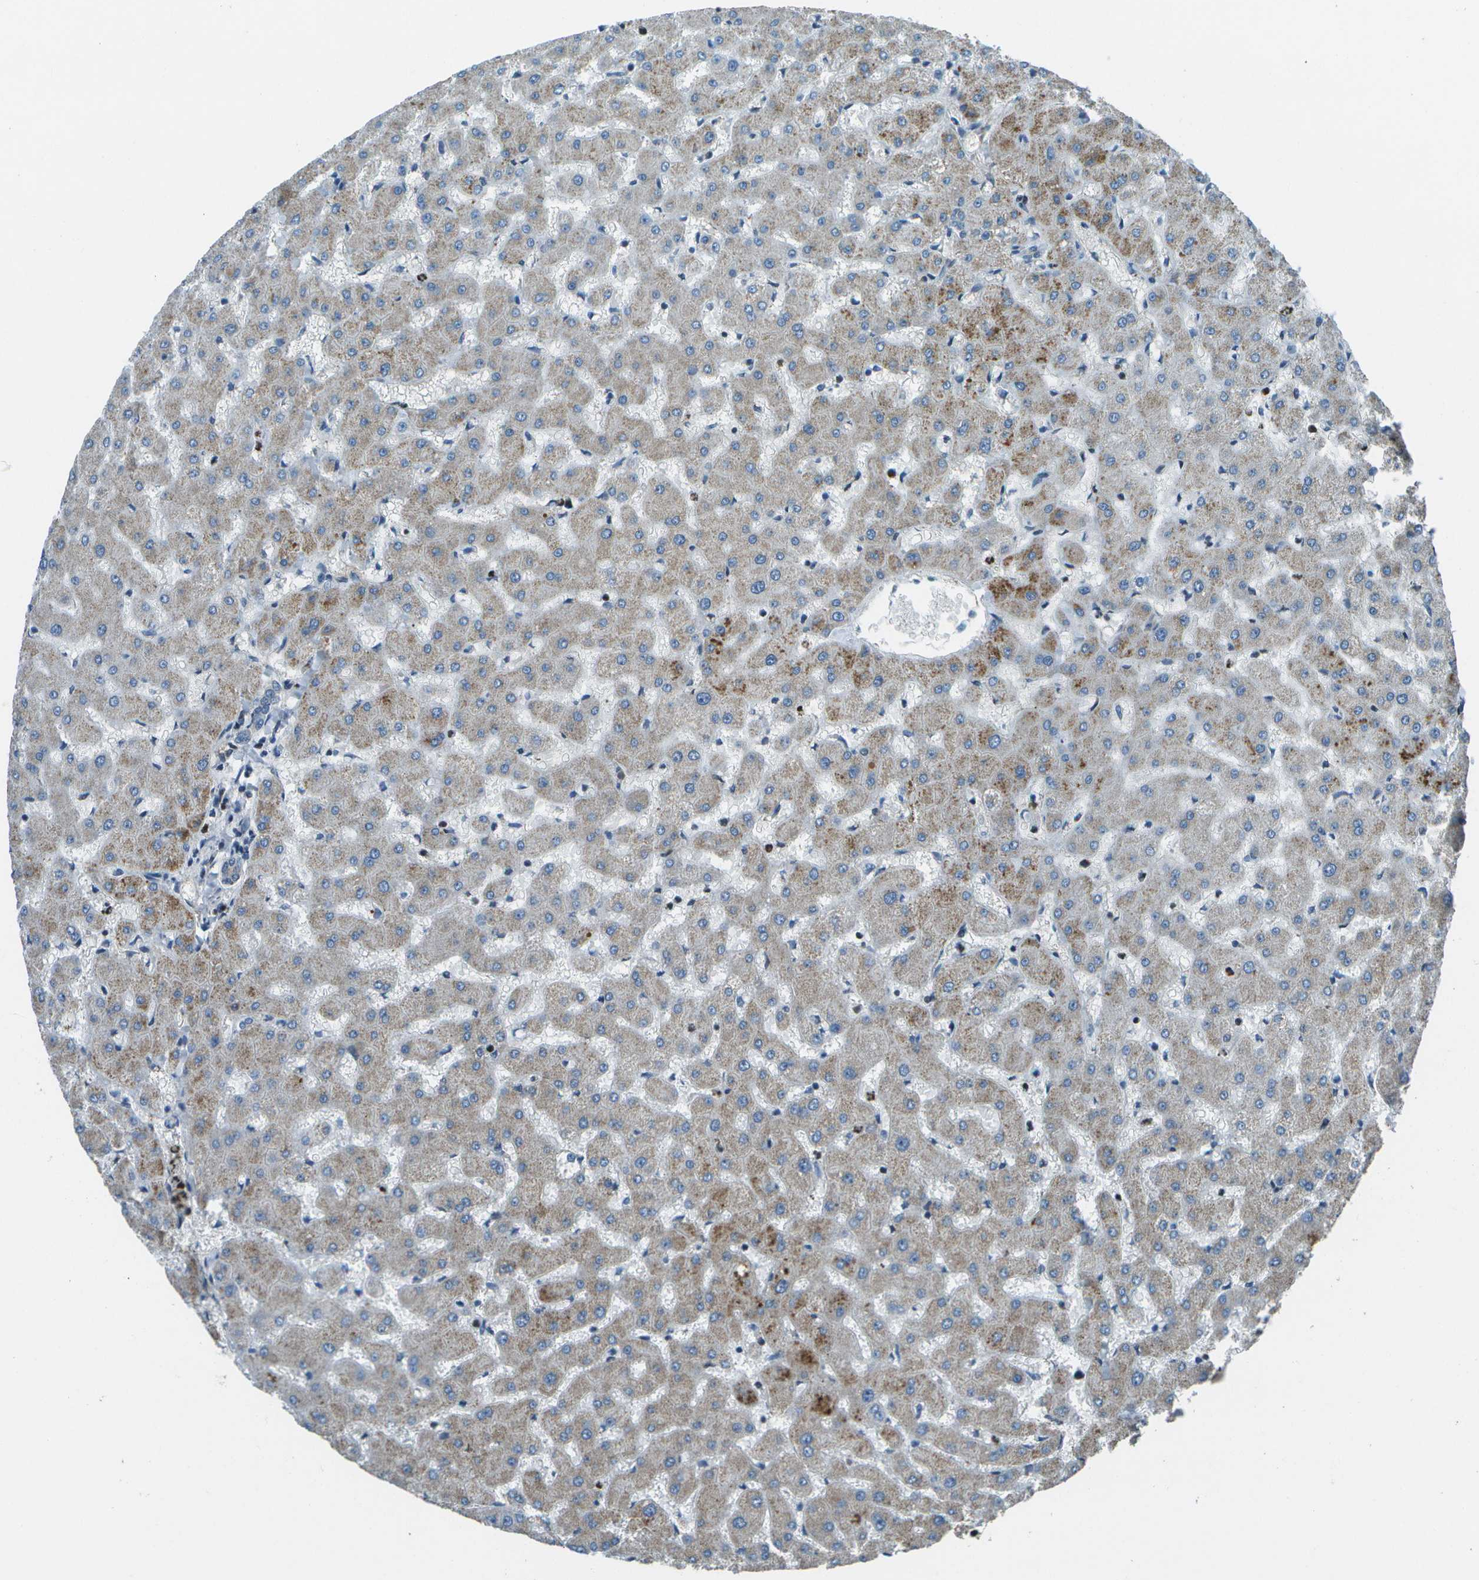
{"staining": {"intensity": "negative", "quantity": "none", "location": "none"}, "tissue": "liver", "cell_type": "Cholangiocytes", "image_type": "normal", "snomed": [{"axis": "morphology", "description": "Normal tissue, NOS"}, {"axis": "topography", "description": "Liver"}], "caption": "IHC photomicrograph of normal liver stained for a protein (brown), which shows no expression in cholangiocytes. (Brightfield microscopy of DAB (3,3'-diaminobenzidine) immunohistochemistry (IHC) at high magnification).", "gene": "PDLIM1", "patient": {"sex": "female", "age": 63}}